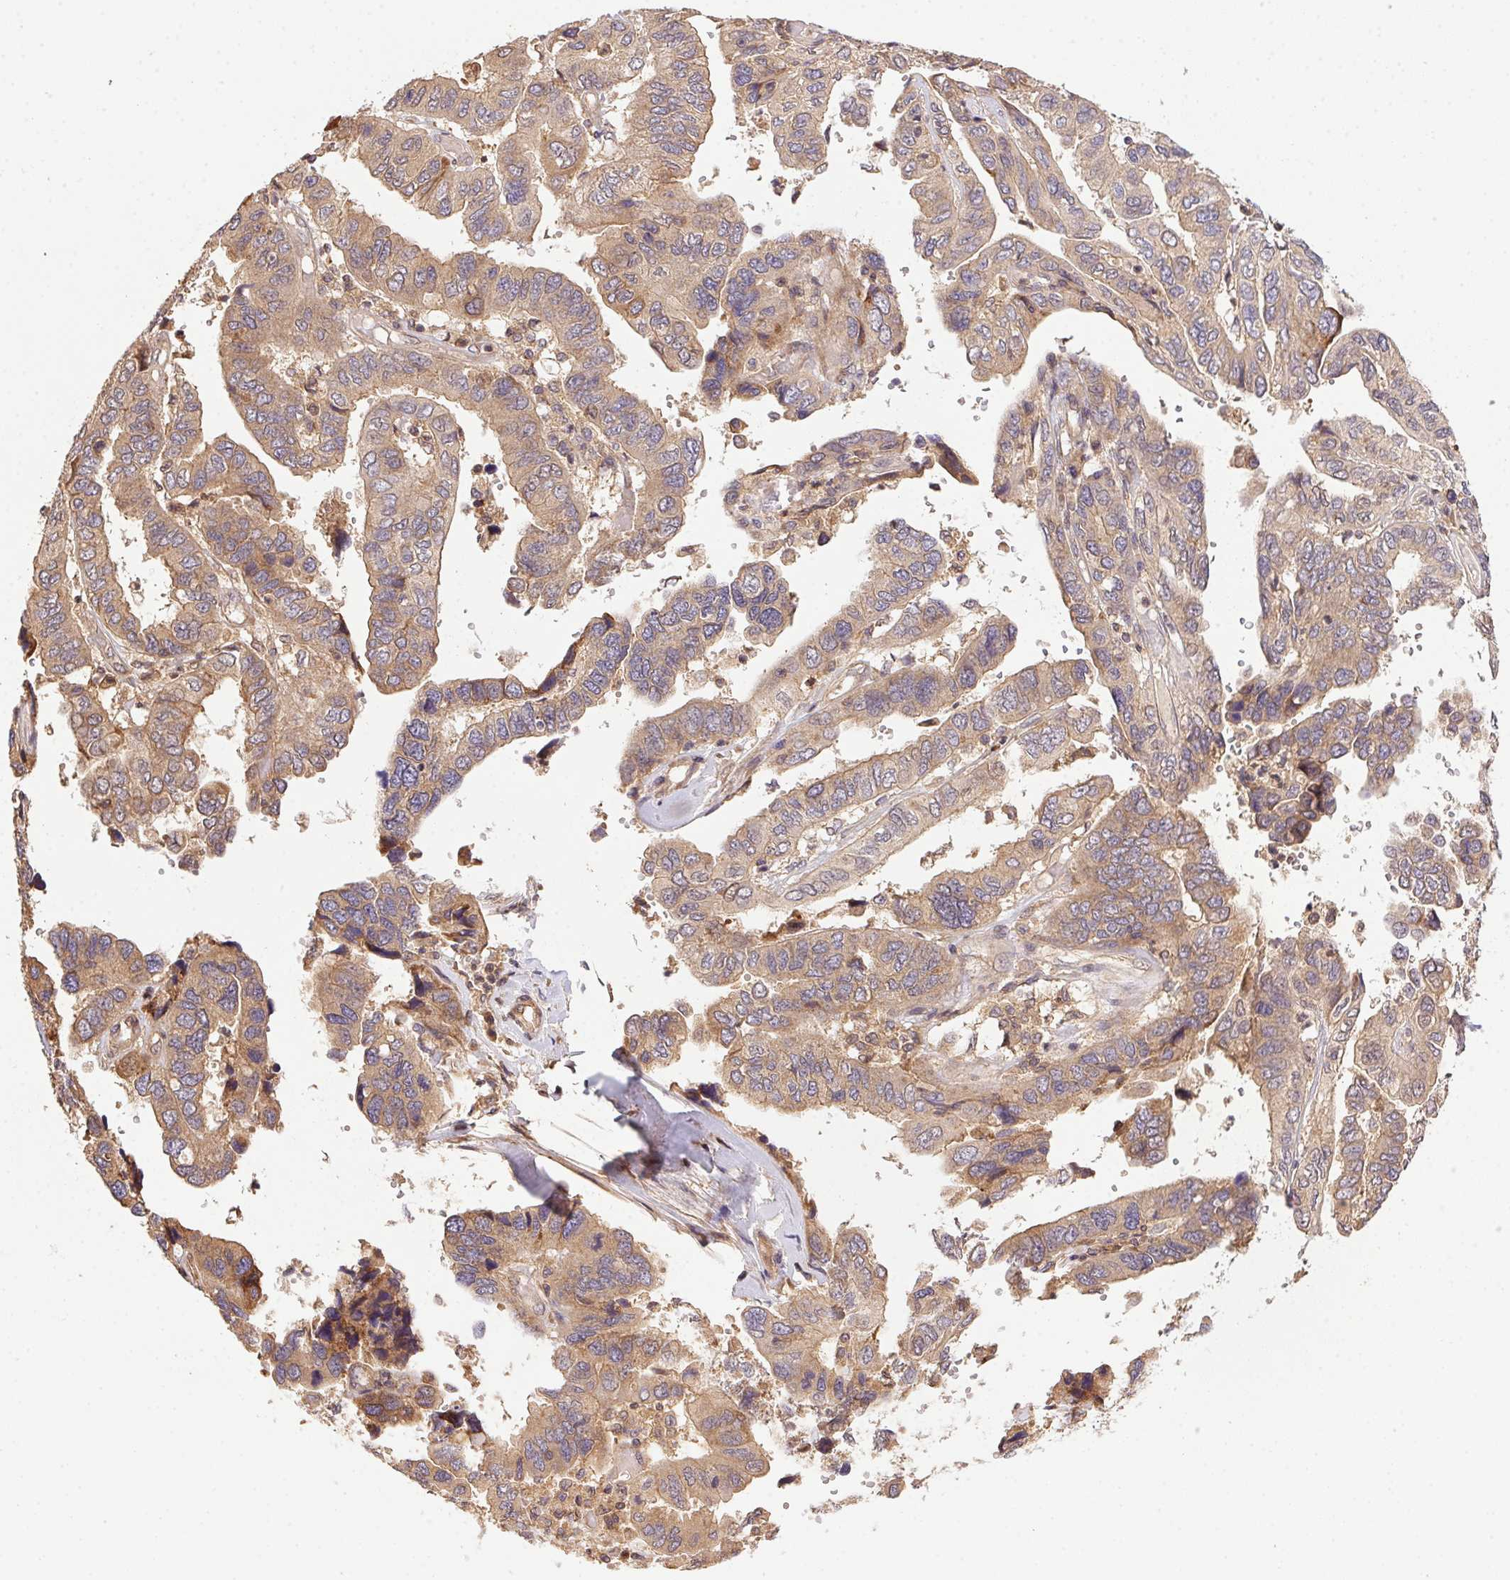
{"staining": {"intensity": "weak", "quantity": ">75%", "location": "cytoplasmic/membranous"}, "tissue": "ovarian cancer", "cell_type": "Tumor cells", "image_type": "cancer", "snomed": [{"axis": "morphology", "description": "Cystadenocarcinoma, serous, NOS"}, {"axis": "topography", "description": "Ovary"}], "caption": "A high-resolution image shows immunohistochemistry staining of ovarian serous cystadenocarcinoma, which demonstrates weak cytoplasmic/membranous positivity in about >75% of tumor cells.", "gene": "MEX3D", "patient": {"sex": "female", "age": 79}}